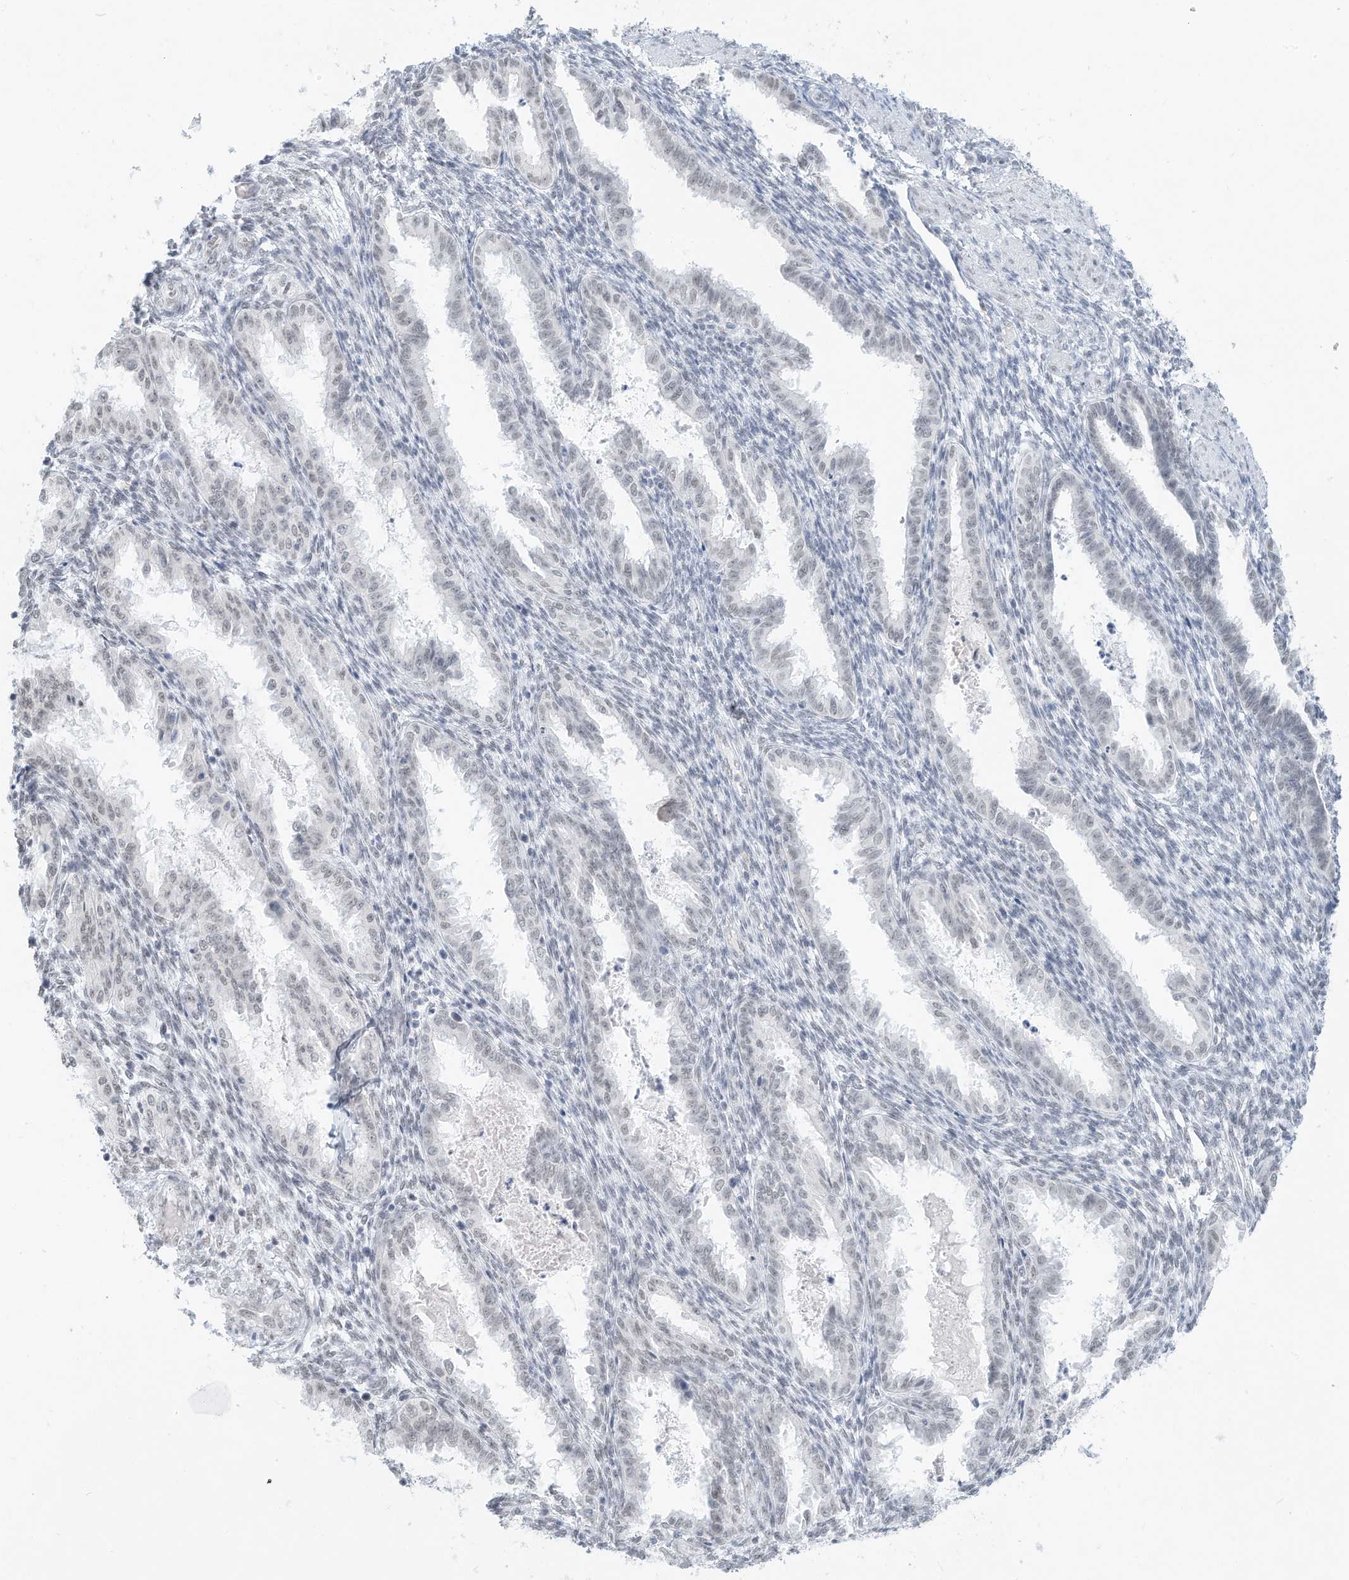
{"staining": {"intensity": "negative", "quantity": "none", "location": "none"}, "tissue": "endometrium", "cell_type": "Cells in endometrial stroma", "image_type": "normal", "snomed": [{"axis": "morphology", "description": "Normal tissue, NOS"}, {"axis": "topography", "description": "Endometrium"}], "caption": "The photomicrograph demonstrates no significant staining in cells in endometrial stroma of endometrium.", "gene": "PGC", "patient": {"sex": "female", "age": 33}}